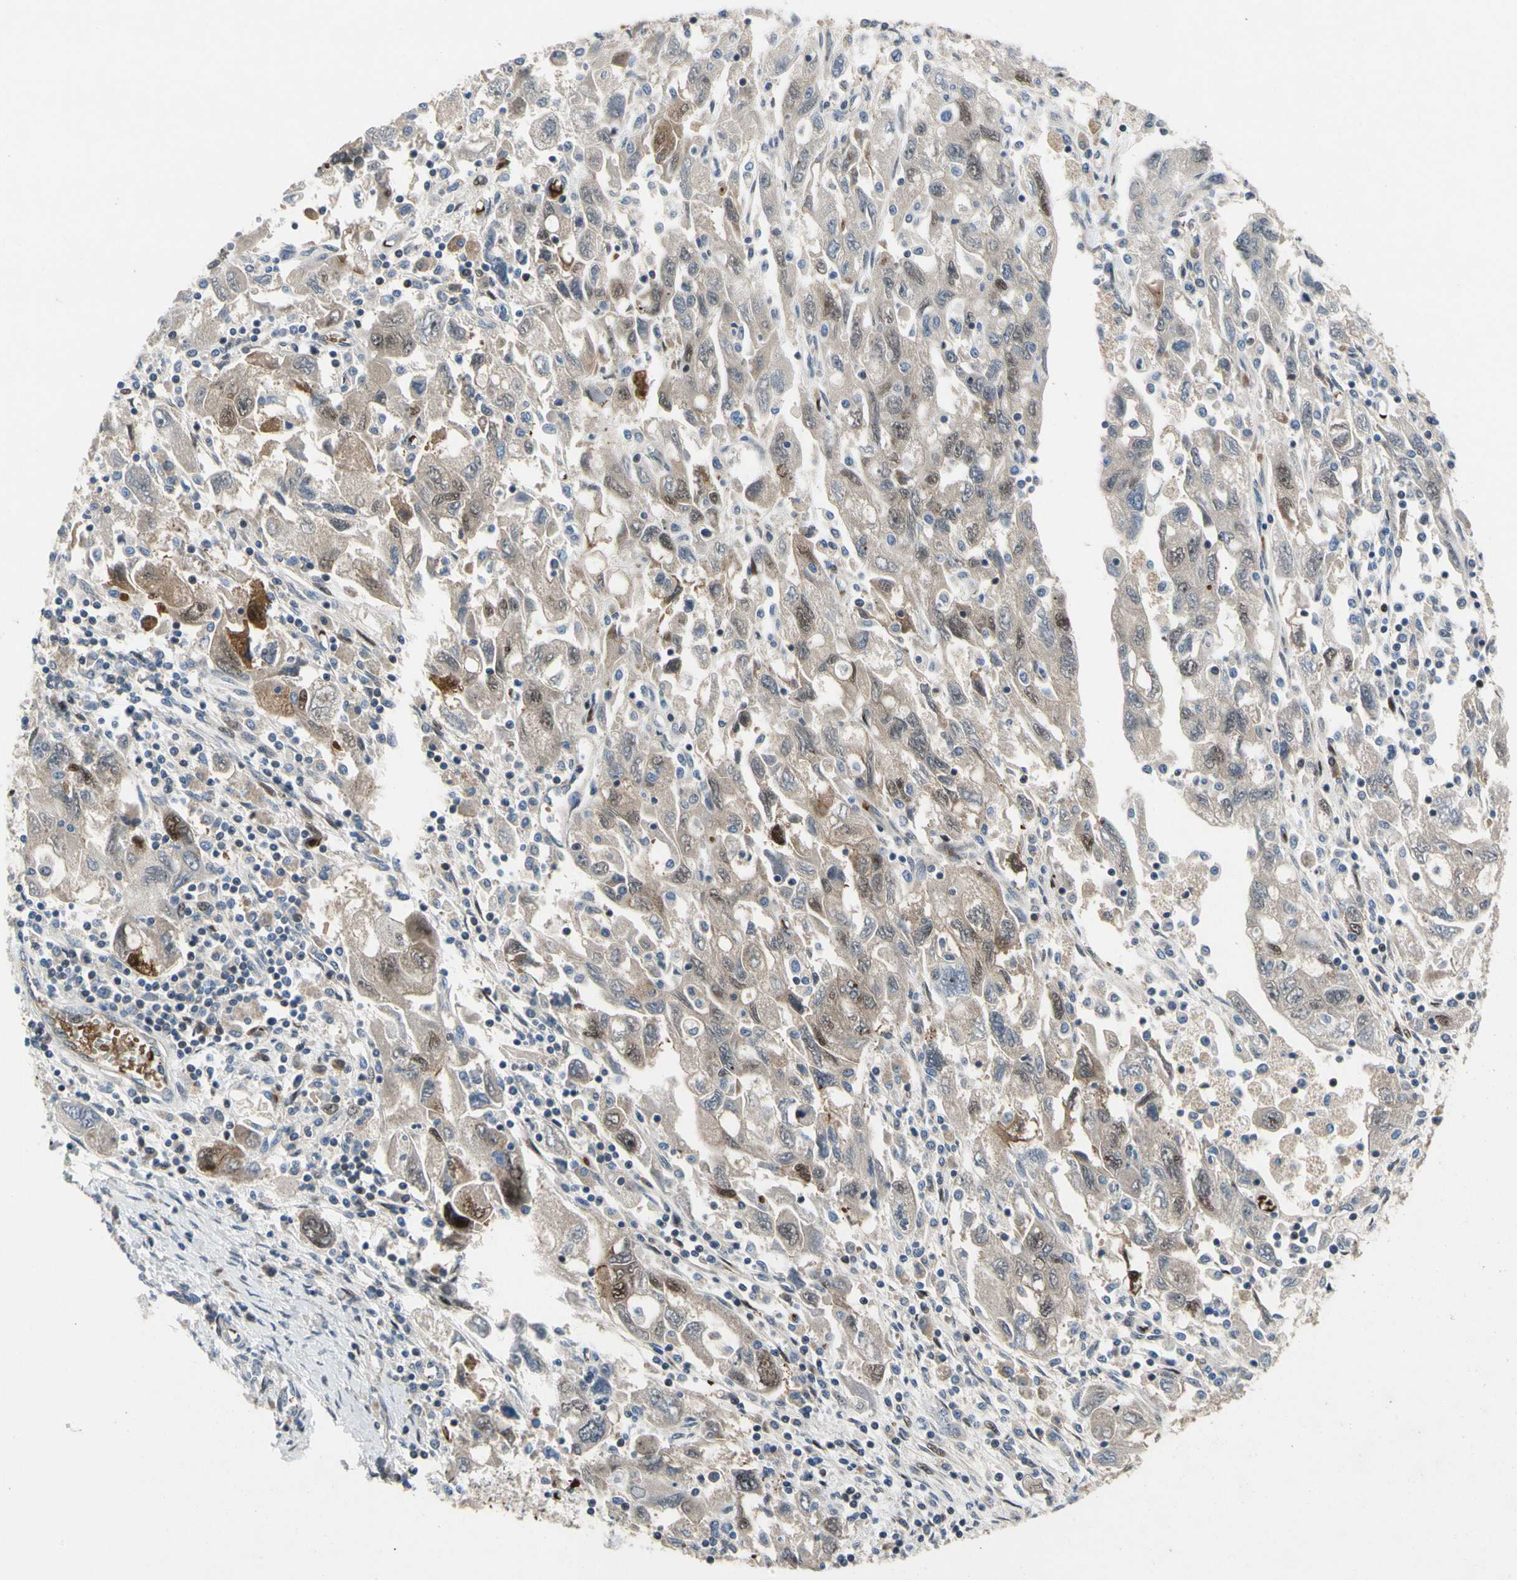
{"staining": {"intensity": "moderate", "quantity": "<25%", "location": "cytoplasmic/membranous"}, "tissue": "ovarian cancer", "cell_type": "Tumor cells", "image_type": "cancer", "snomed": [{"axis": "morphology", "description": "Carcinoma, NOS"}, {"axis": "morphology", "description": "Cystadenocarcinoma, serous, NOS"}, {"axis": "topography", "description": "Ovary"}], "caption": "A brown stain shows moderate cytoplasmic/membranous positivity of a protein in ovarian carcinoma tumor cells.", "gene": "HMGCR", "patient": {"sex": "female", "age": 69}}